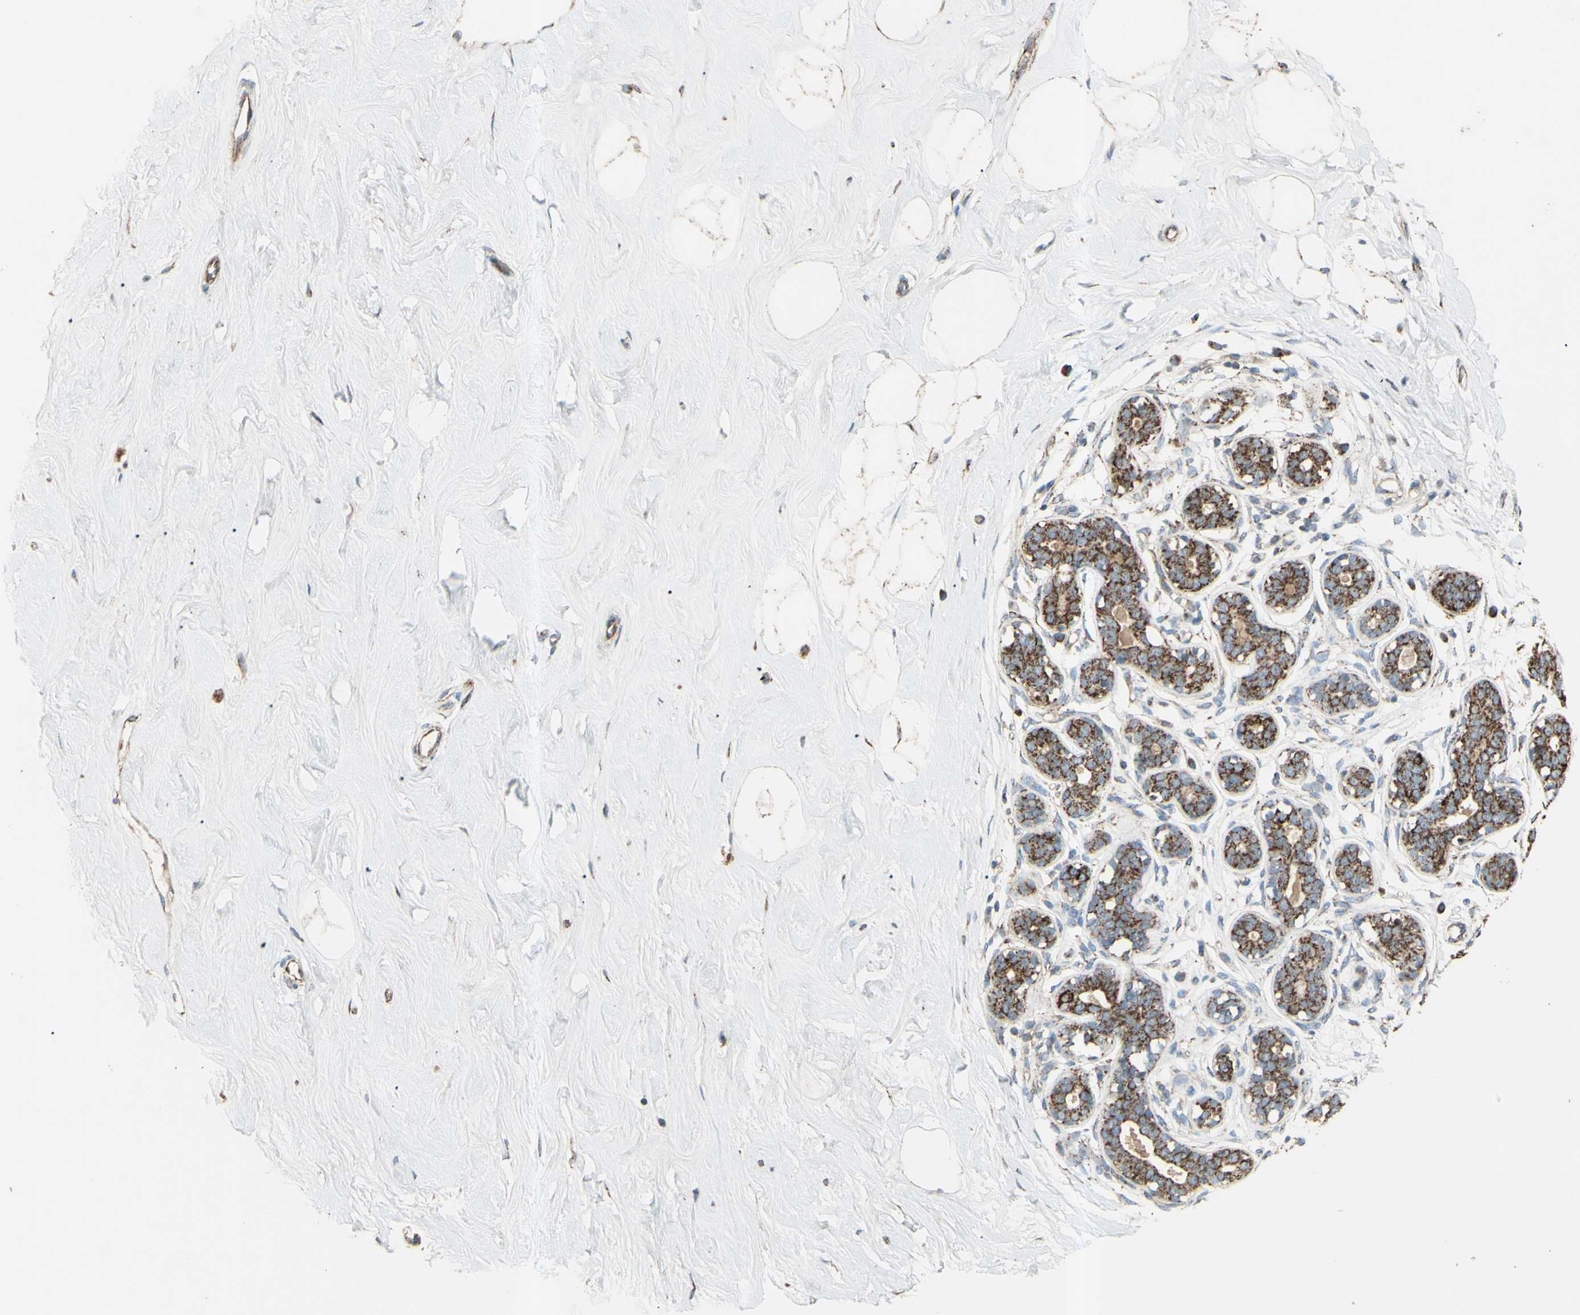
{"staining": {"intensity": "moderate", "quantity": ">75%", "location": "cytoplasmic/membranous"}, "tissue": "breast", "cell_type": "Adipocytes", "image_type": "normal", "snomed": [{"axis": "morphology", "description": "Normal tissue, NOS"}, {"axis": "topography", "description": "Breast"}], "caption": "Immunohistochemical staining of benign human breast shows >75% levels of moderate cytoplasmic/membranous protein expression in approximately >75% of adipocytes. (brown staining indicates protein expression, while blue staining denotes nuclei).", "gene": "RHOT1", "patient": {"sex": "female", "age": 23}}